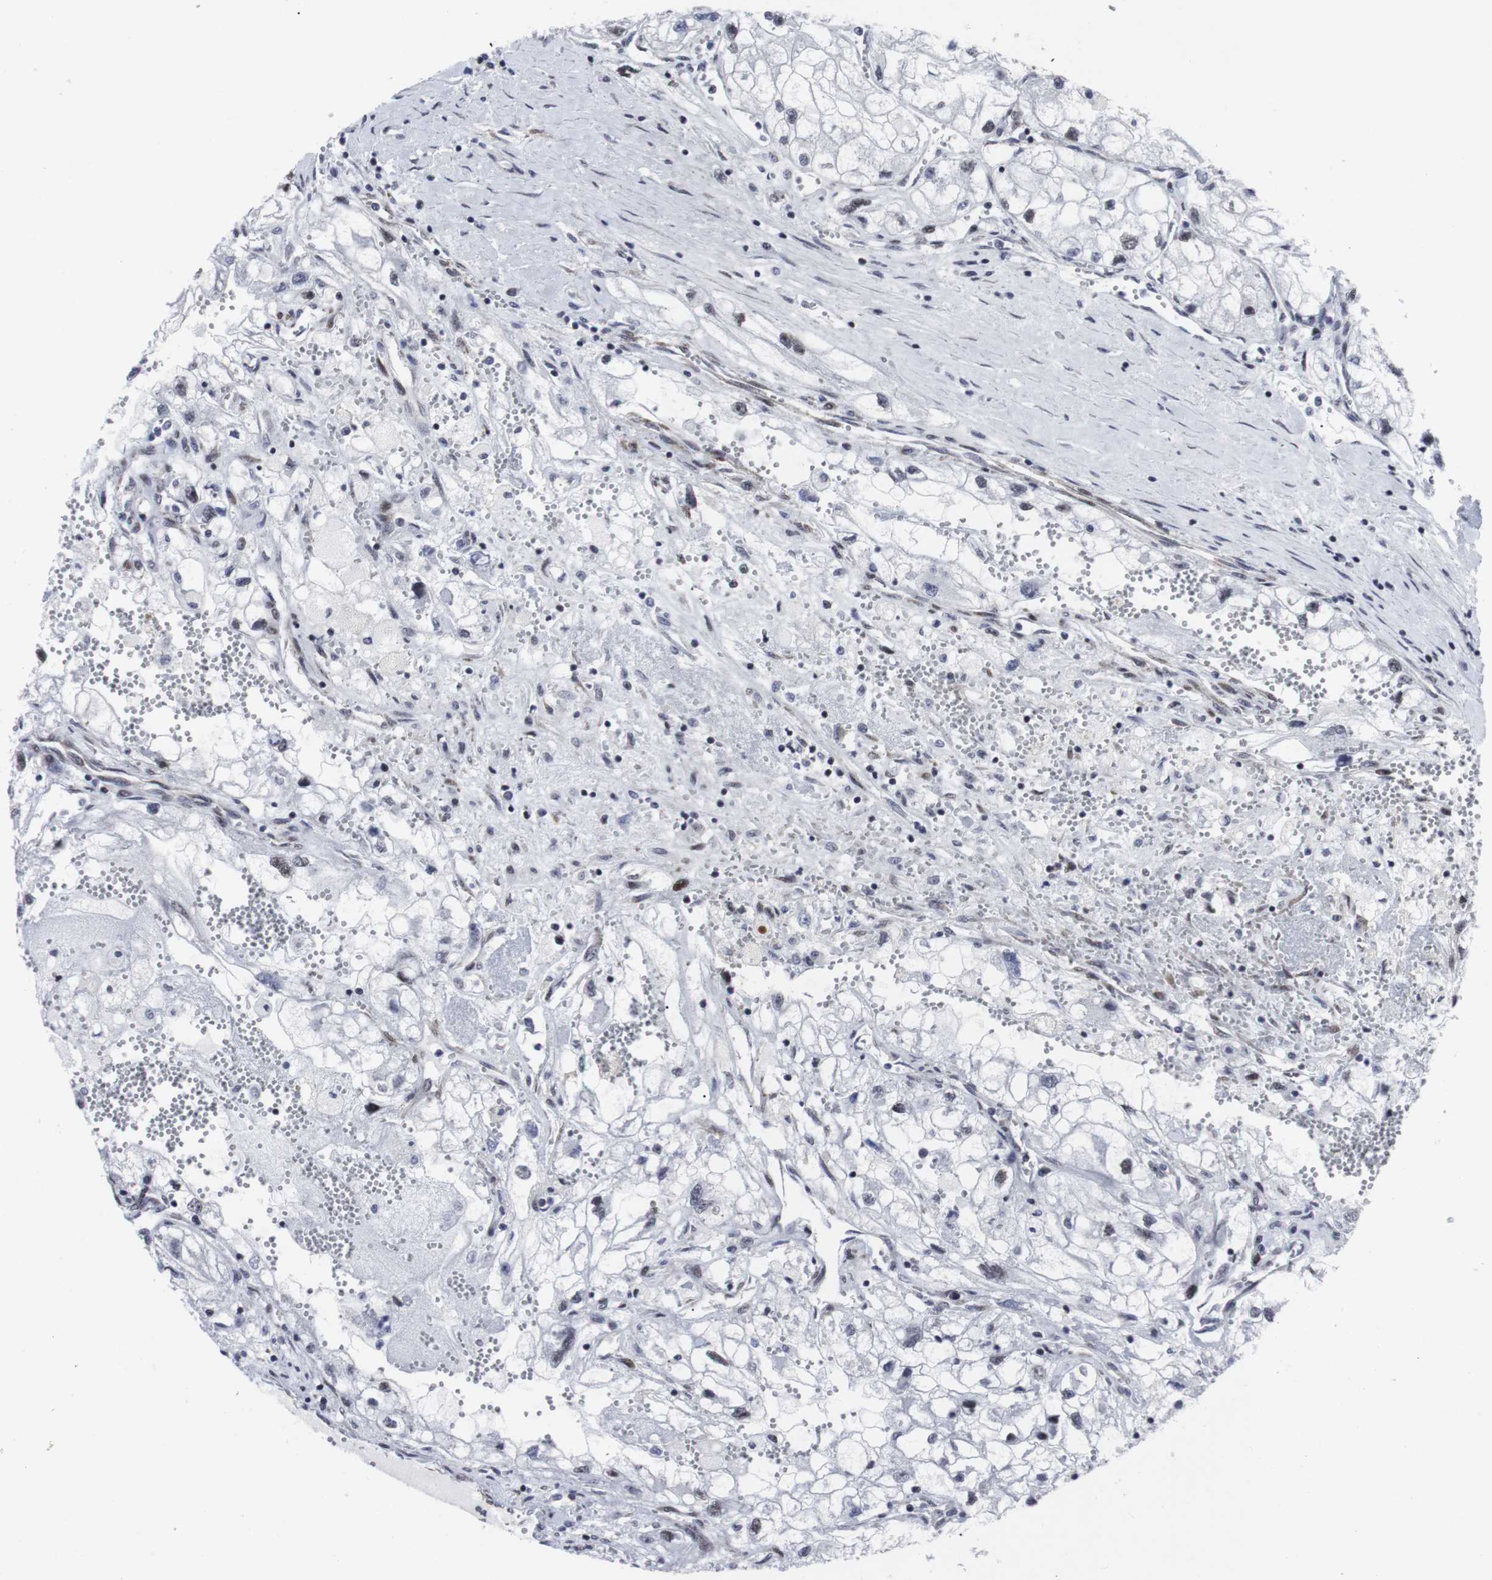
{"staining": {"intensity": "weak", "quantity": "<25%", "location": "nuclear"}, "tissue": "renal cancer", "cell_type": "Tumor cells", "image_type": "cancer", "snomed": [{"axis": "morphology", "description": "Adenocarcinoma, NOS"}, {"axis": "topography", "description": "Kidney"}], "caption": "A histopathology image of adenocarcinoma (renal) stained for a protein shows no brown staining in tumor cells.", "gene": "MLH1", "patient": {"sex": "female", "age": 70}}